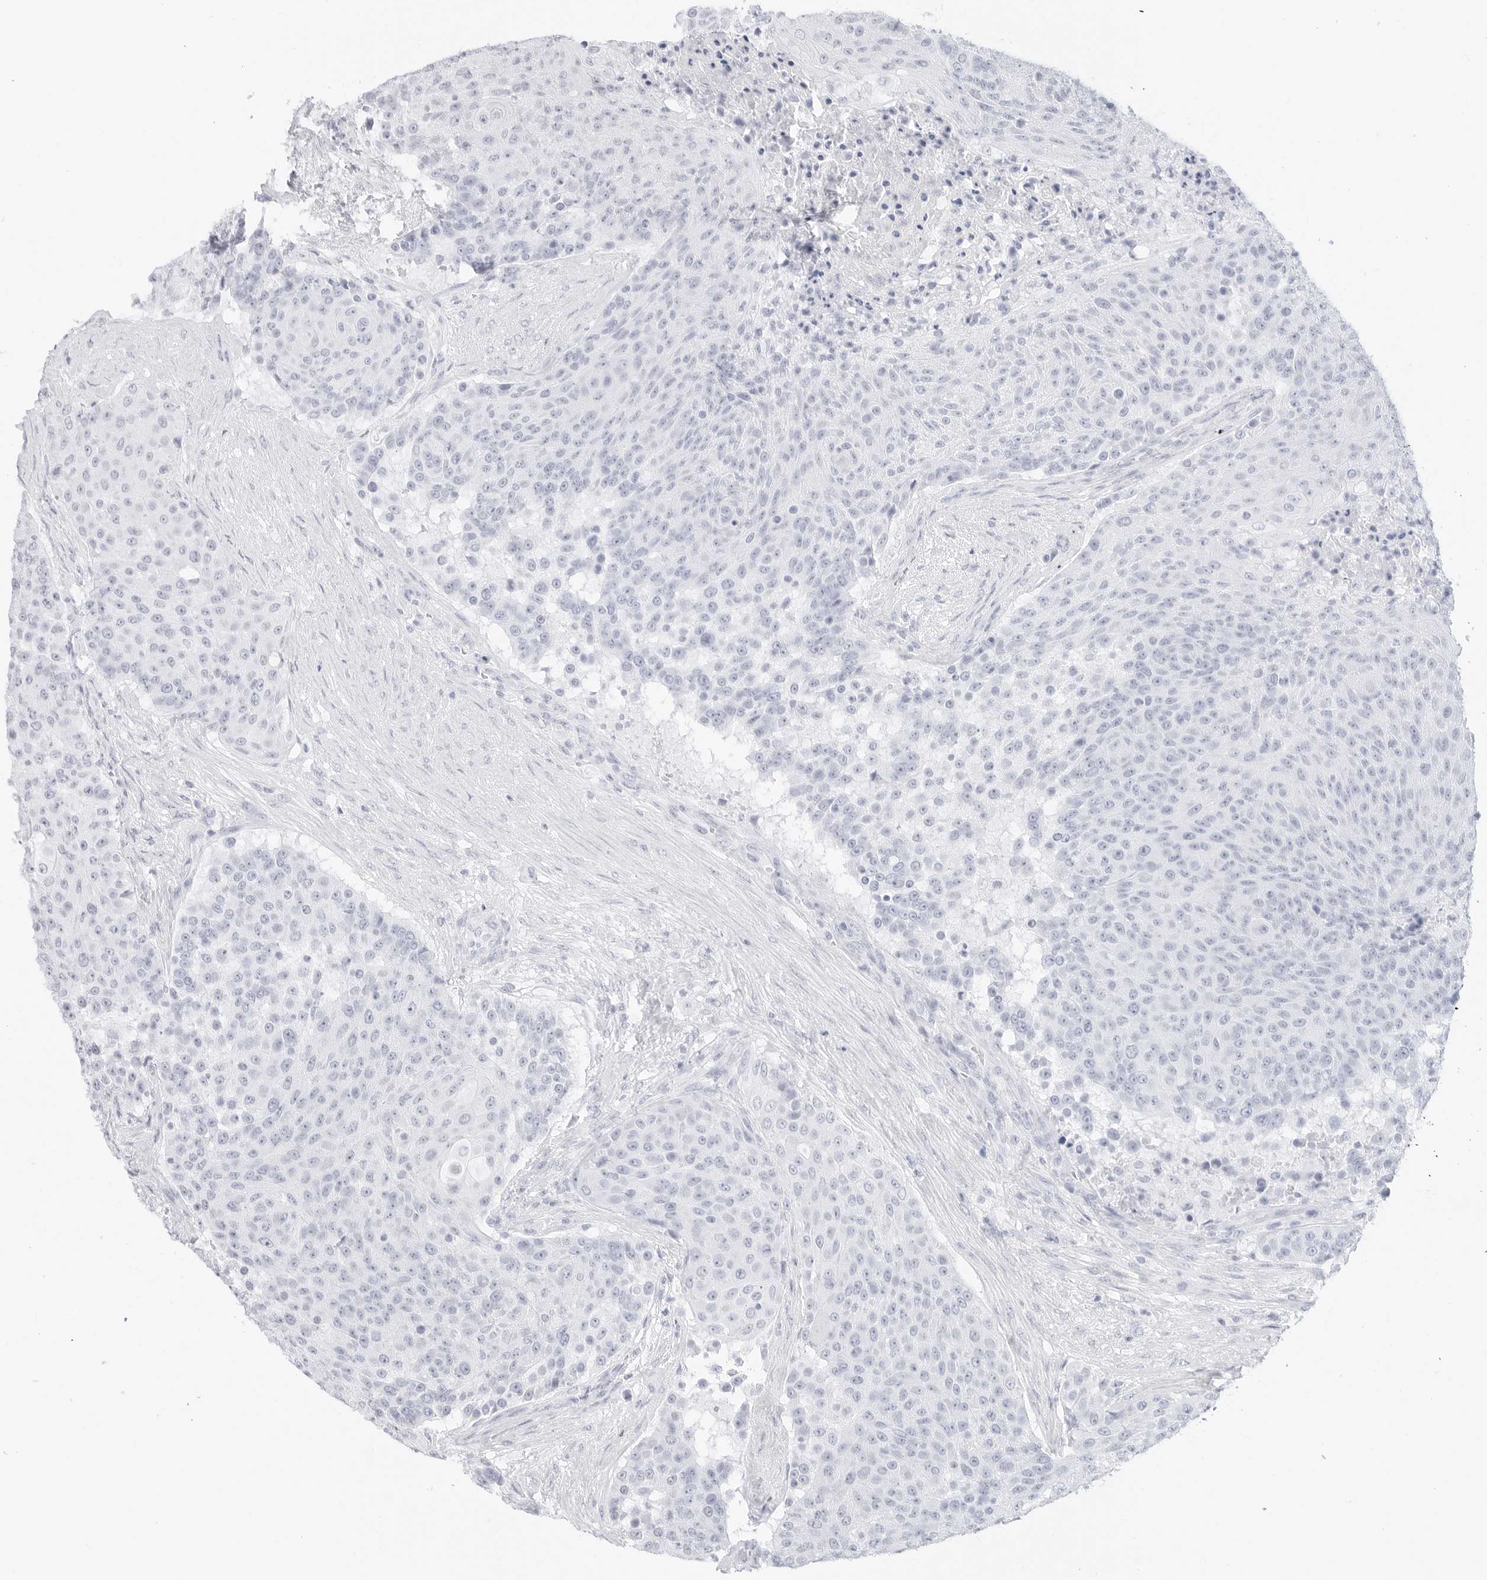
{"staining": {"intensity": "negative", "quantity": "none", "location": "none"}, "tissue": "urothelial cancer", "cell_type": "Tumor cells", "image_type": "cancer", "snomed": [{"axis": "morphology", "description": "Urothelial carcinoma, High grade"}, {"axis": "topography", "description": "Urinary bladder"}], "caption": "DAB immunohistochemical staining of human urothelial carcinoma (high-grade) exhibits no significant expression in tumor cells.", "gene": "TFF2", "patient": {"sex": "female", "age": 63}}